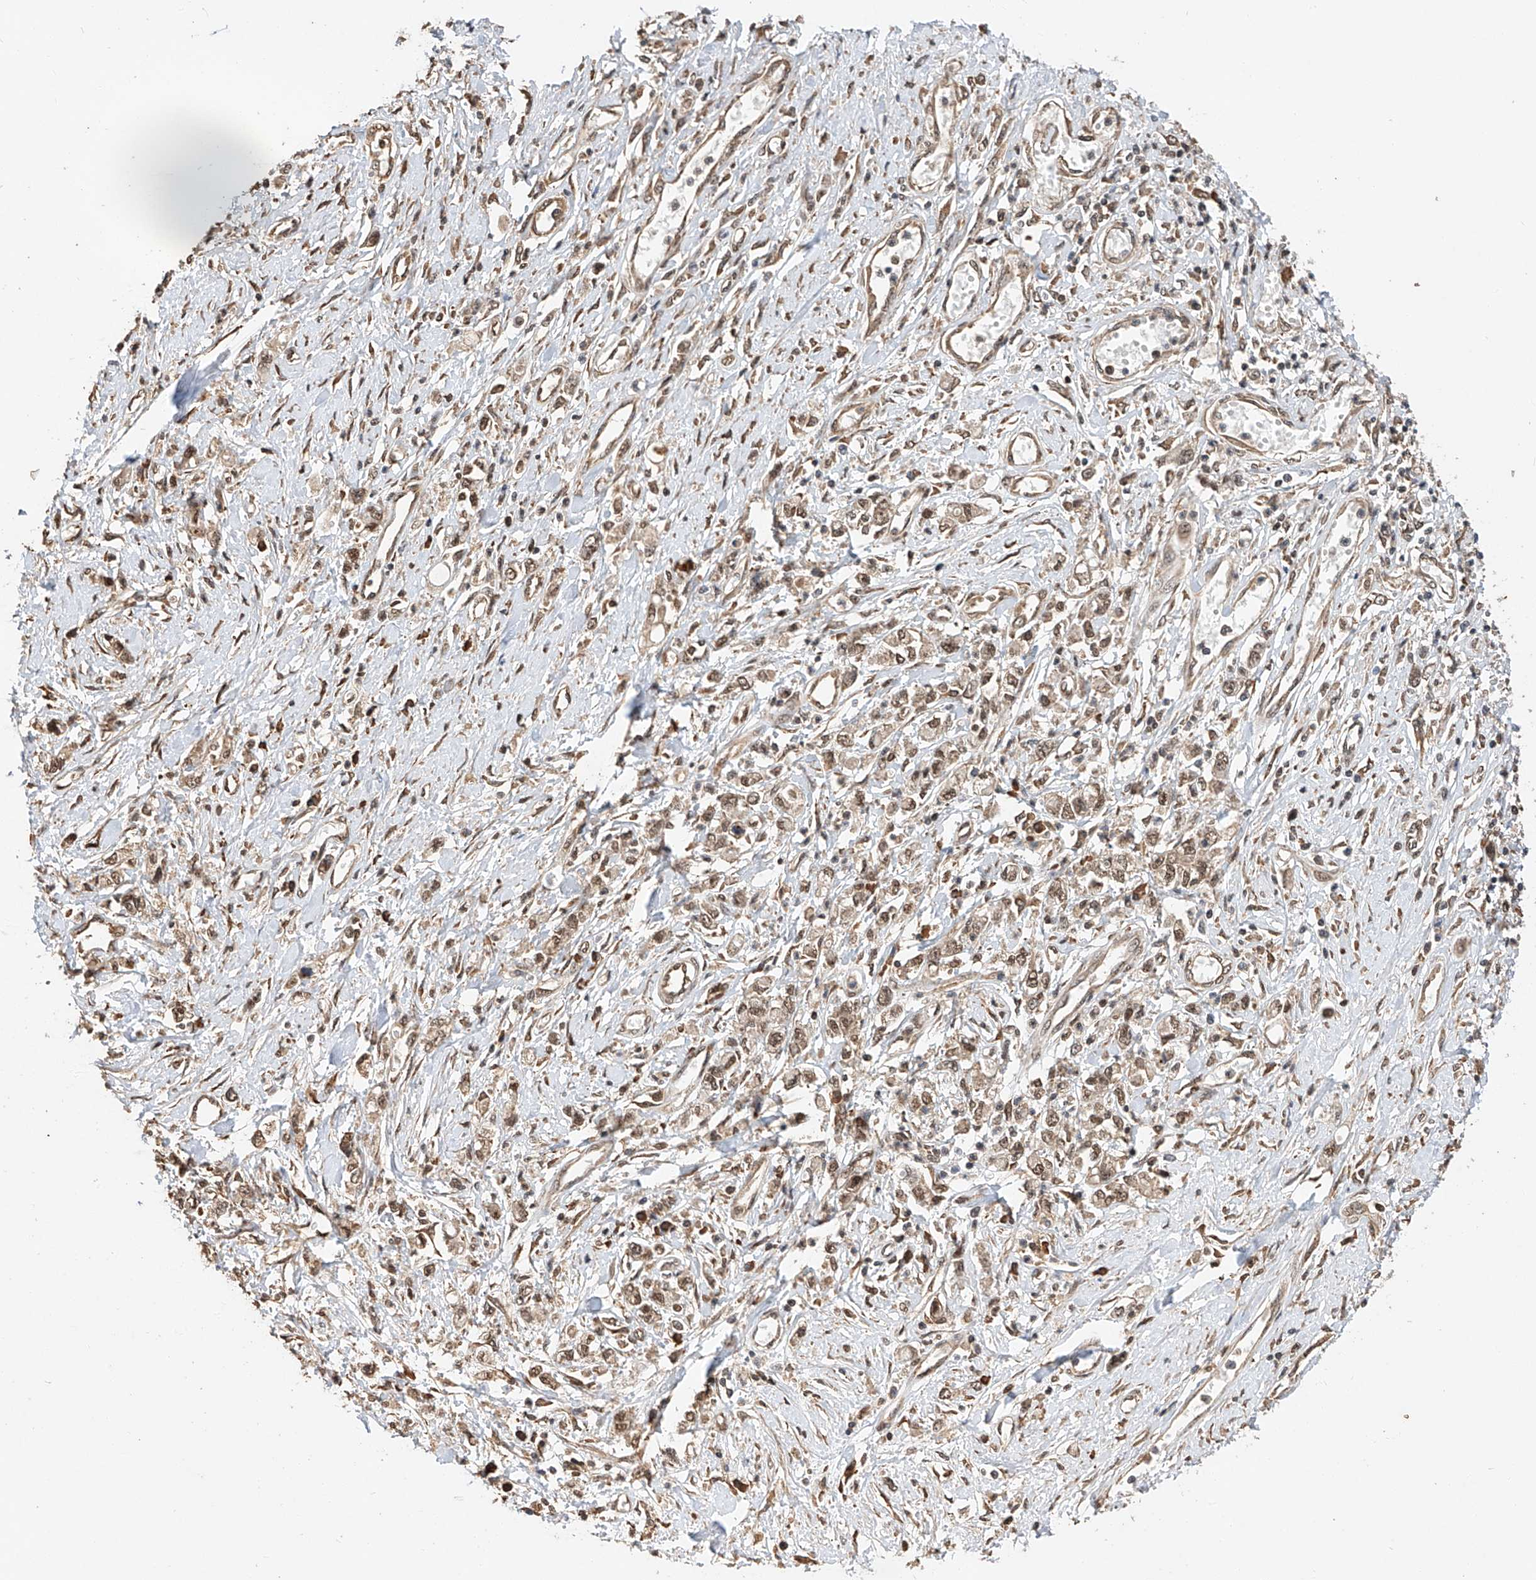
{"staining": {"intensity": "moderate", "quantity": ">75%", "location": "cytoplasmic/membranous,nuclear"}, "tissue": "stomach cancer", "cell_type": "Tumor cells", "image_type": "cancer", "snomed": [{"axis": "morphology", "description": "Adenocarcinoma, NOS"}, {"axis": "topography", "description": "Stomach"}], "caption": "Immunohistochemical staining of stomach cancer shows medium levels of moderate cytoplasmic/membranous and nuclear protein staining in approximately >75% of tumor cells.", "gene": "RILPL2", "patient": {"sex": "female", "age": 76}}